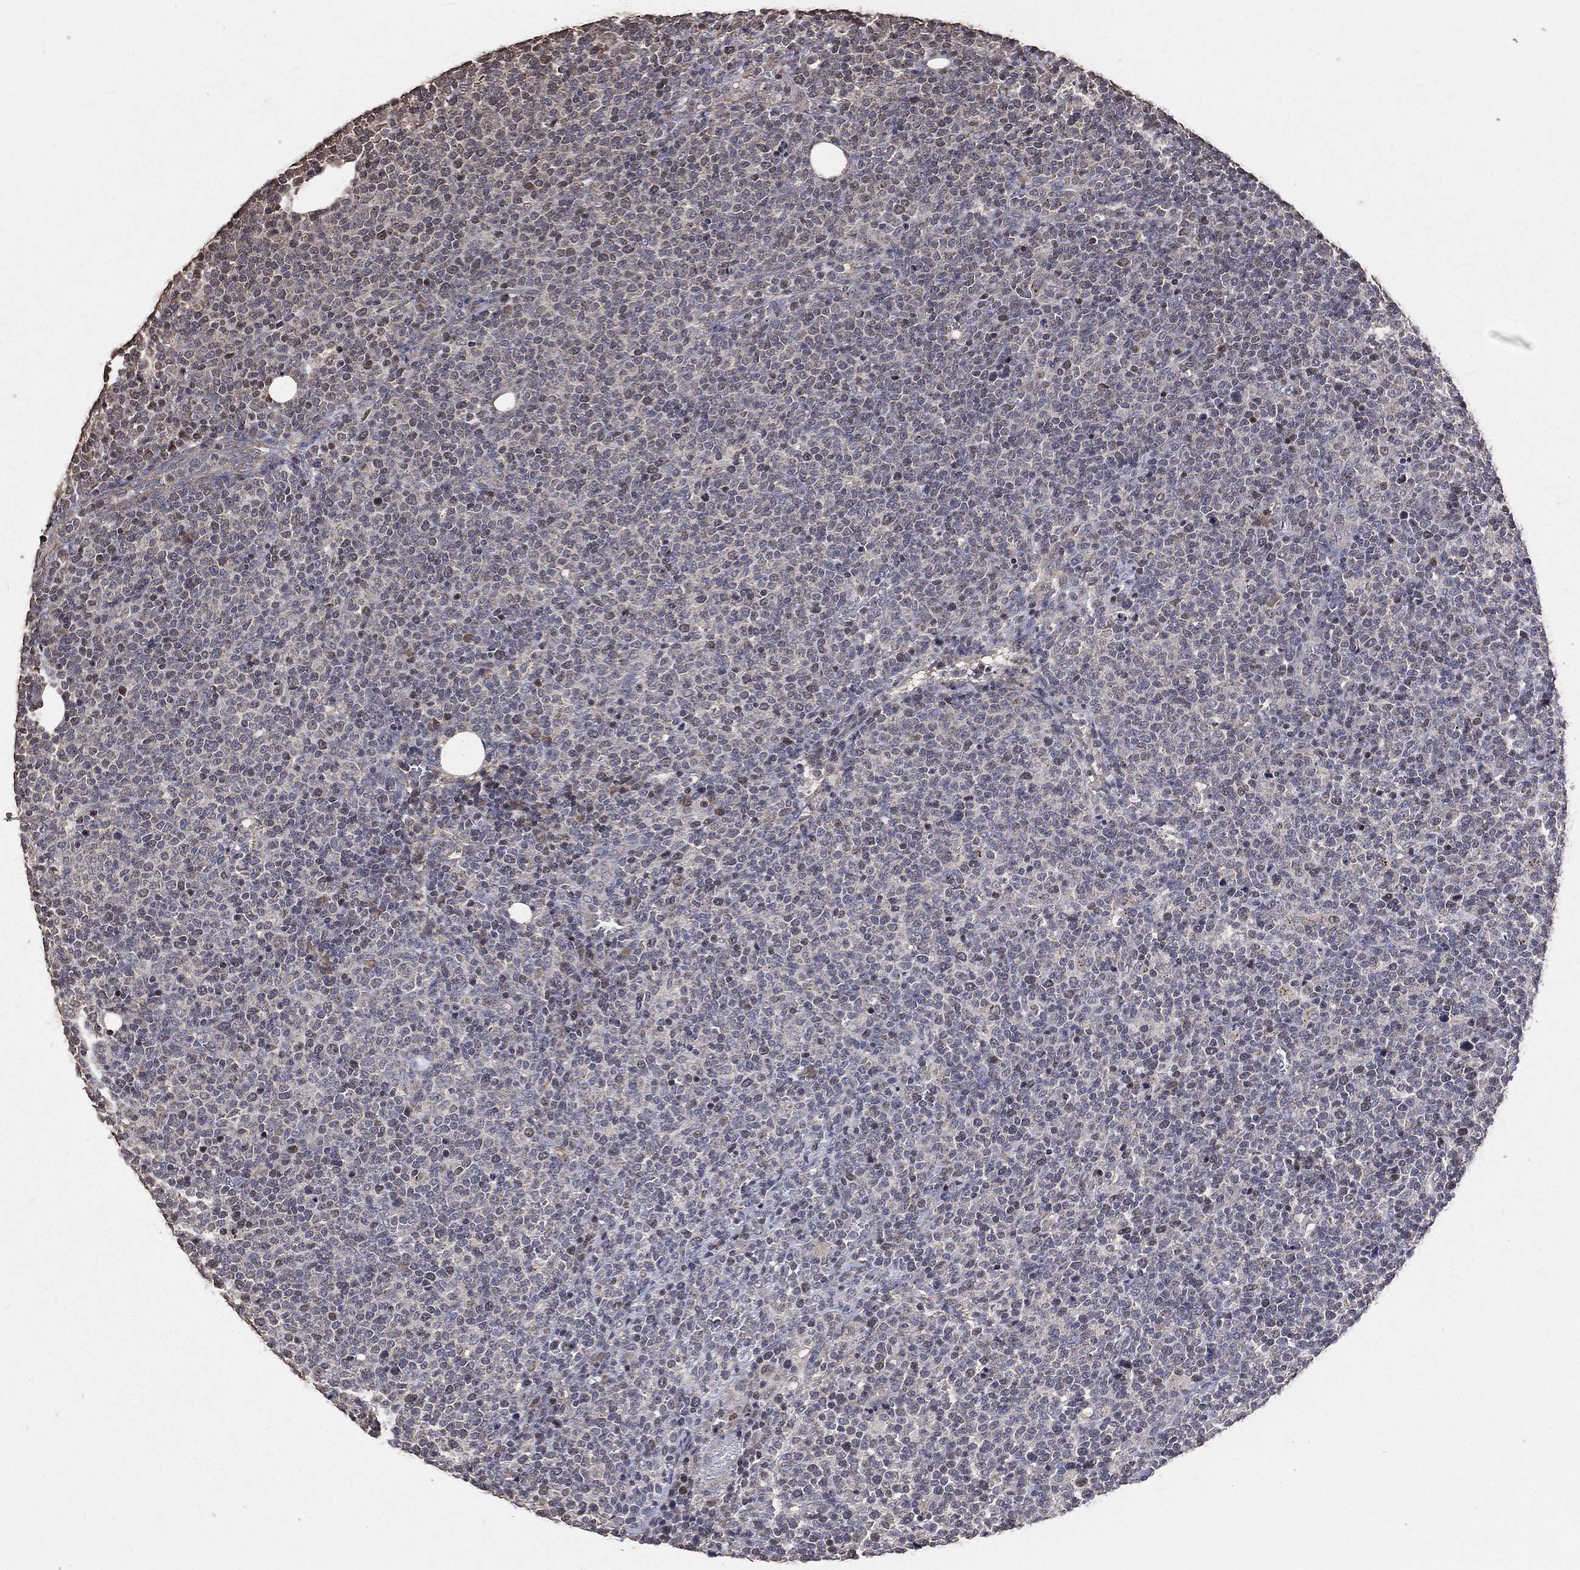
{"staining": {"intensity": "negative", "quantity": "none", "location": "none"}, "tissue": "lymphoma", "cell_type": "Tumor cells", "image_type": "cancer", "snomed": [{"axis": "morphology", "description": "Malignant lymphoma, non-Hodgkin's type, High grade"}, {"axis": "topography", "description": "Lymph node"}], "caption": "Immunohistochemical staining of lymphoma demonstrates no significant staining in tumor cells.", "gene": "LY6K", "patient": {"sex": "male", "age": 61}}